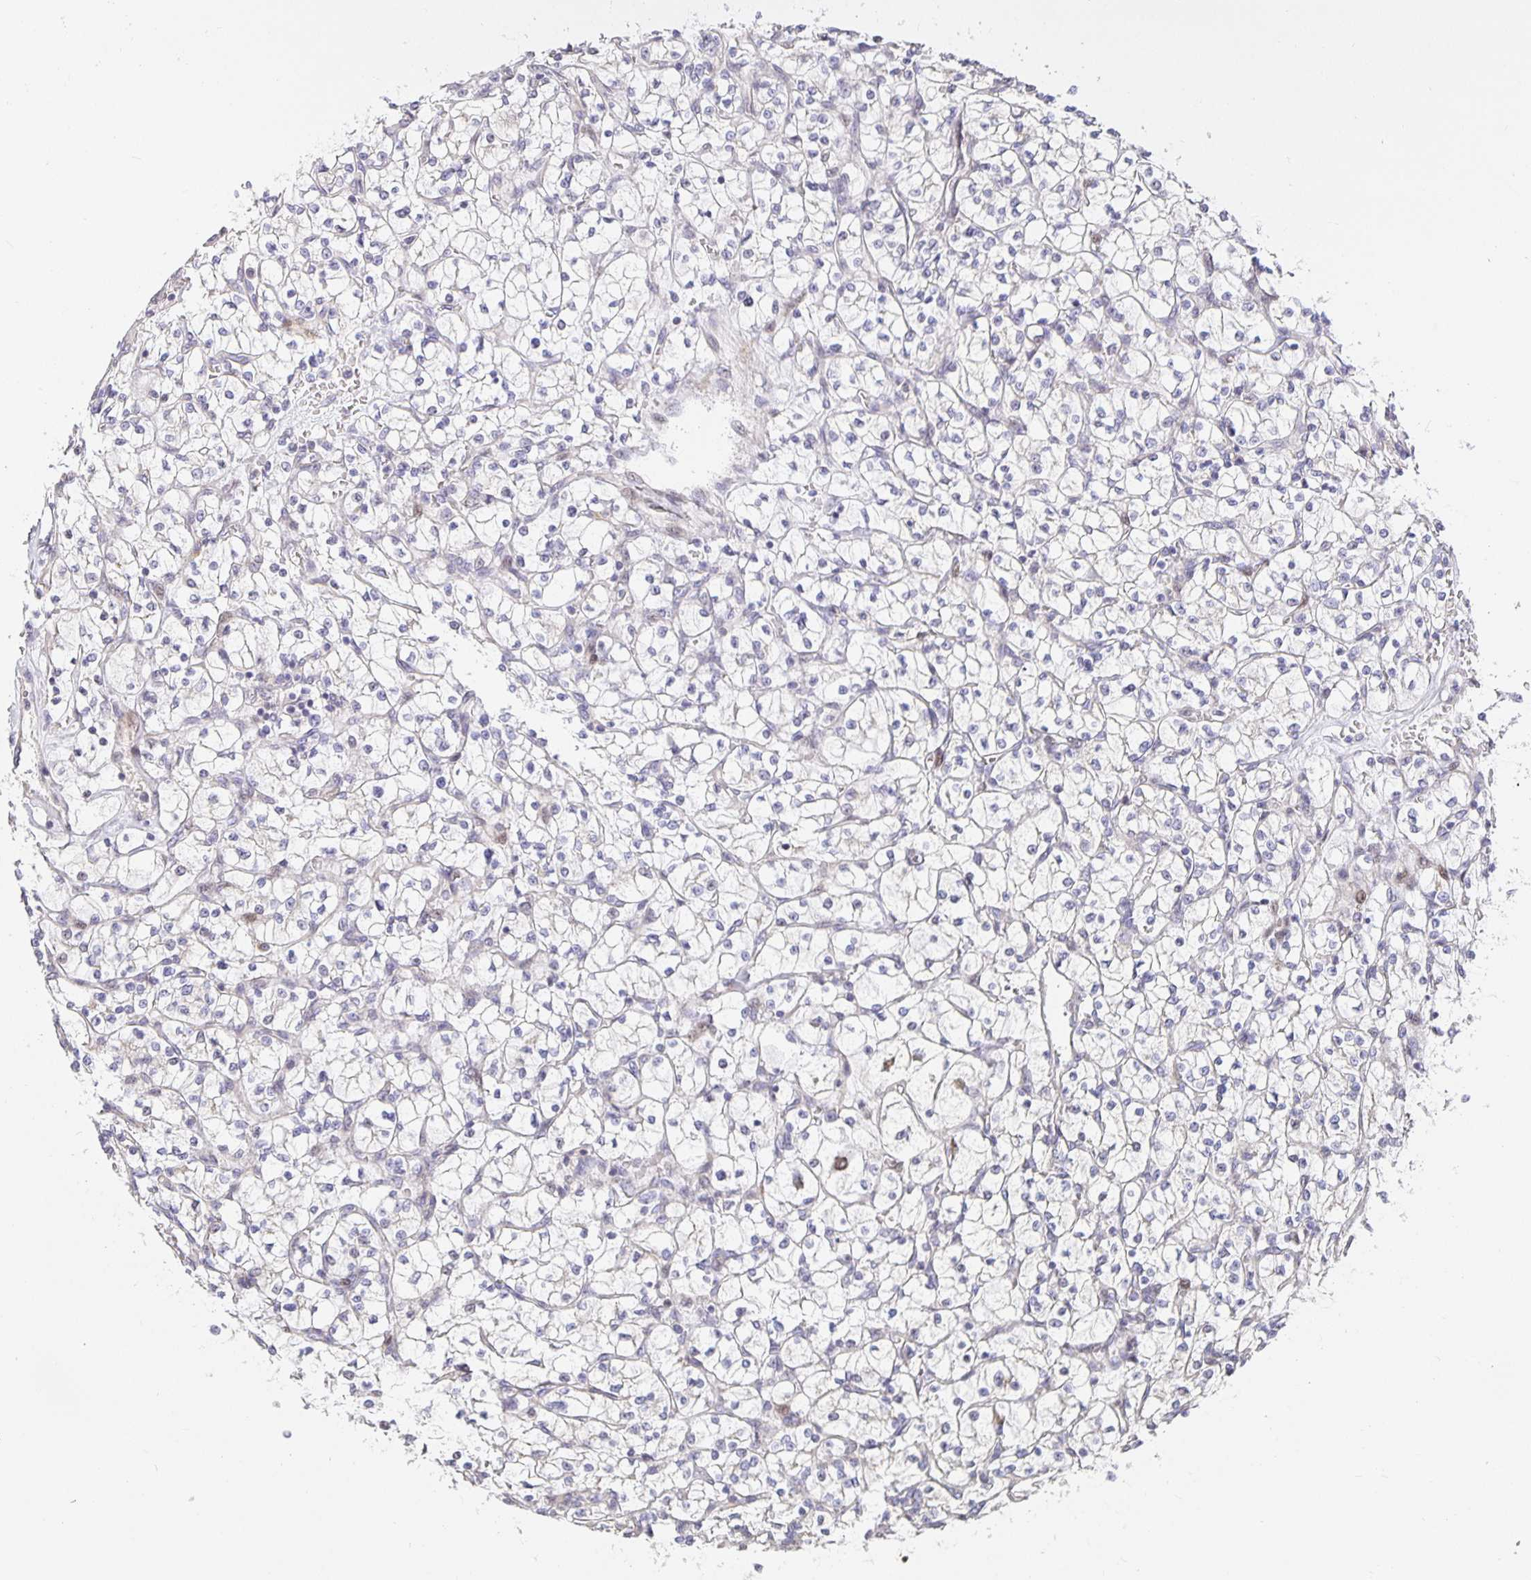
{"staining": {"intensity": "negative", "quantity": "none", "location": "none"}, "tissue": "renal cancer", "cell_type": "Tumor cells", "image_type": "cancer", "snomed": [{"axis": "morphology", "description": "Adenocarcinoma, NOS"}, {"axis": "topography", "description": "Kidney"}], "caption": "IHC histopathology image of neoplastic tissue: human renal adenocarcinoma stained with DAB (3,3'-diaminobenzidine) displays no significant protein expression in tumor cells.", "gene": "TJP3", "patient": {"sex": "female", "age": 64}}